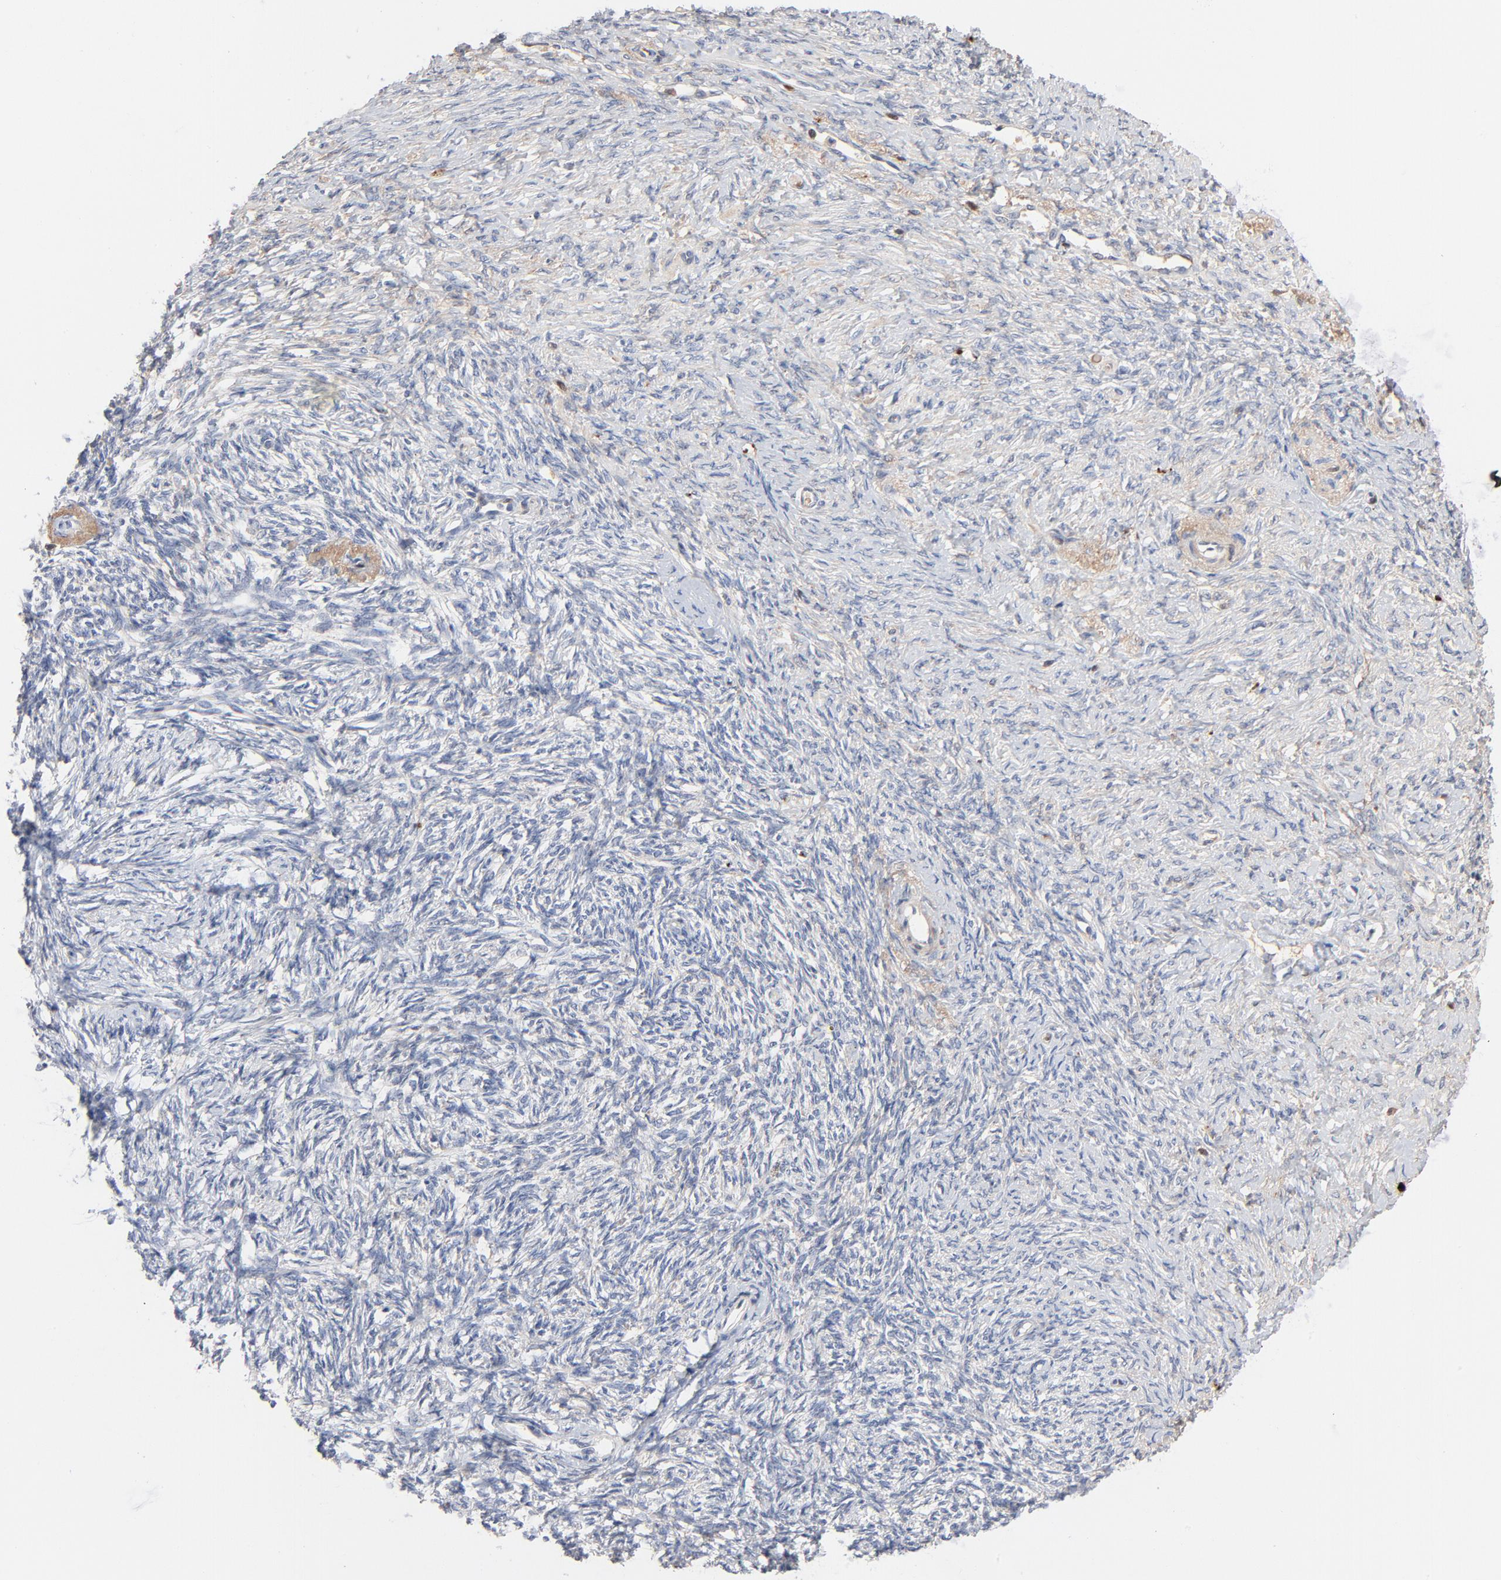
{"staining": {"intensity": "negative", "quantity": "none", "location": "none"}, "tissue": "ovarian cancer", "cell_type": "Tumor cells", "image_type": "cancer", "snomed": [{"axis": "morphology", "description": "Normal tissue, NOS"}, {"axis": "morphology", "description": "Cystadenocarcinoma, serous, NOS"}, {"axis": "topography", "description": "Ovary"}], "caption": "IHC of ovarian cancer reveals no expression in tumor cells. (DAB (3,3'-diaminobenzidine) IHC visualized using brightfield microscopy, high magnification).", "gene": "SERPINA4", "patient": {"sex": "female", "age": 62}}